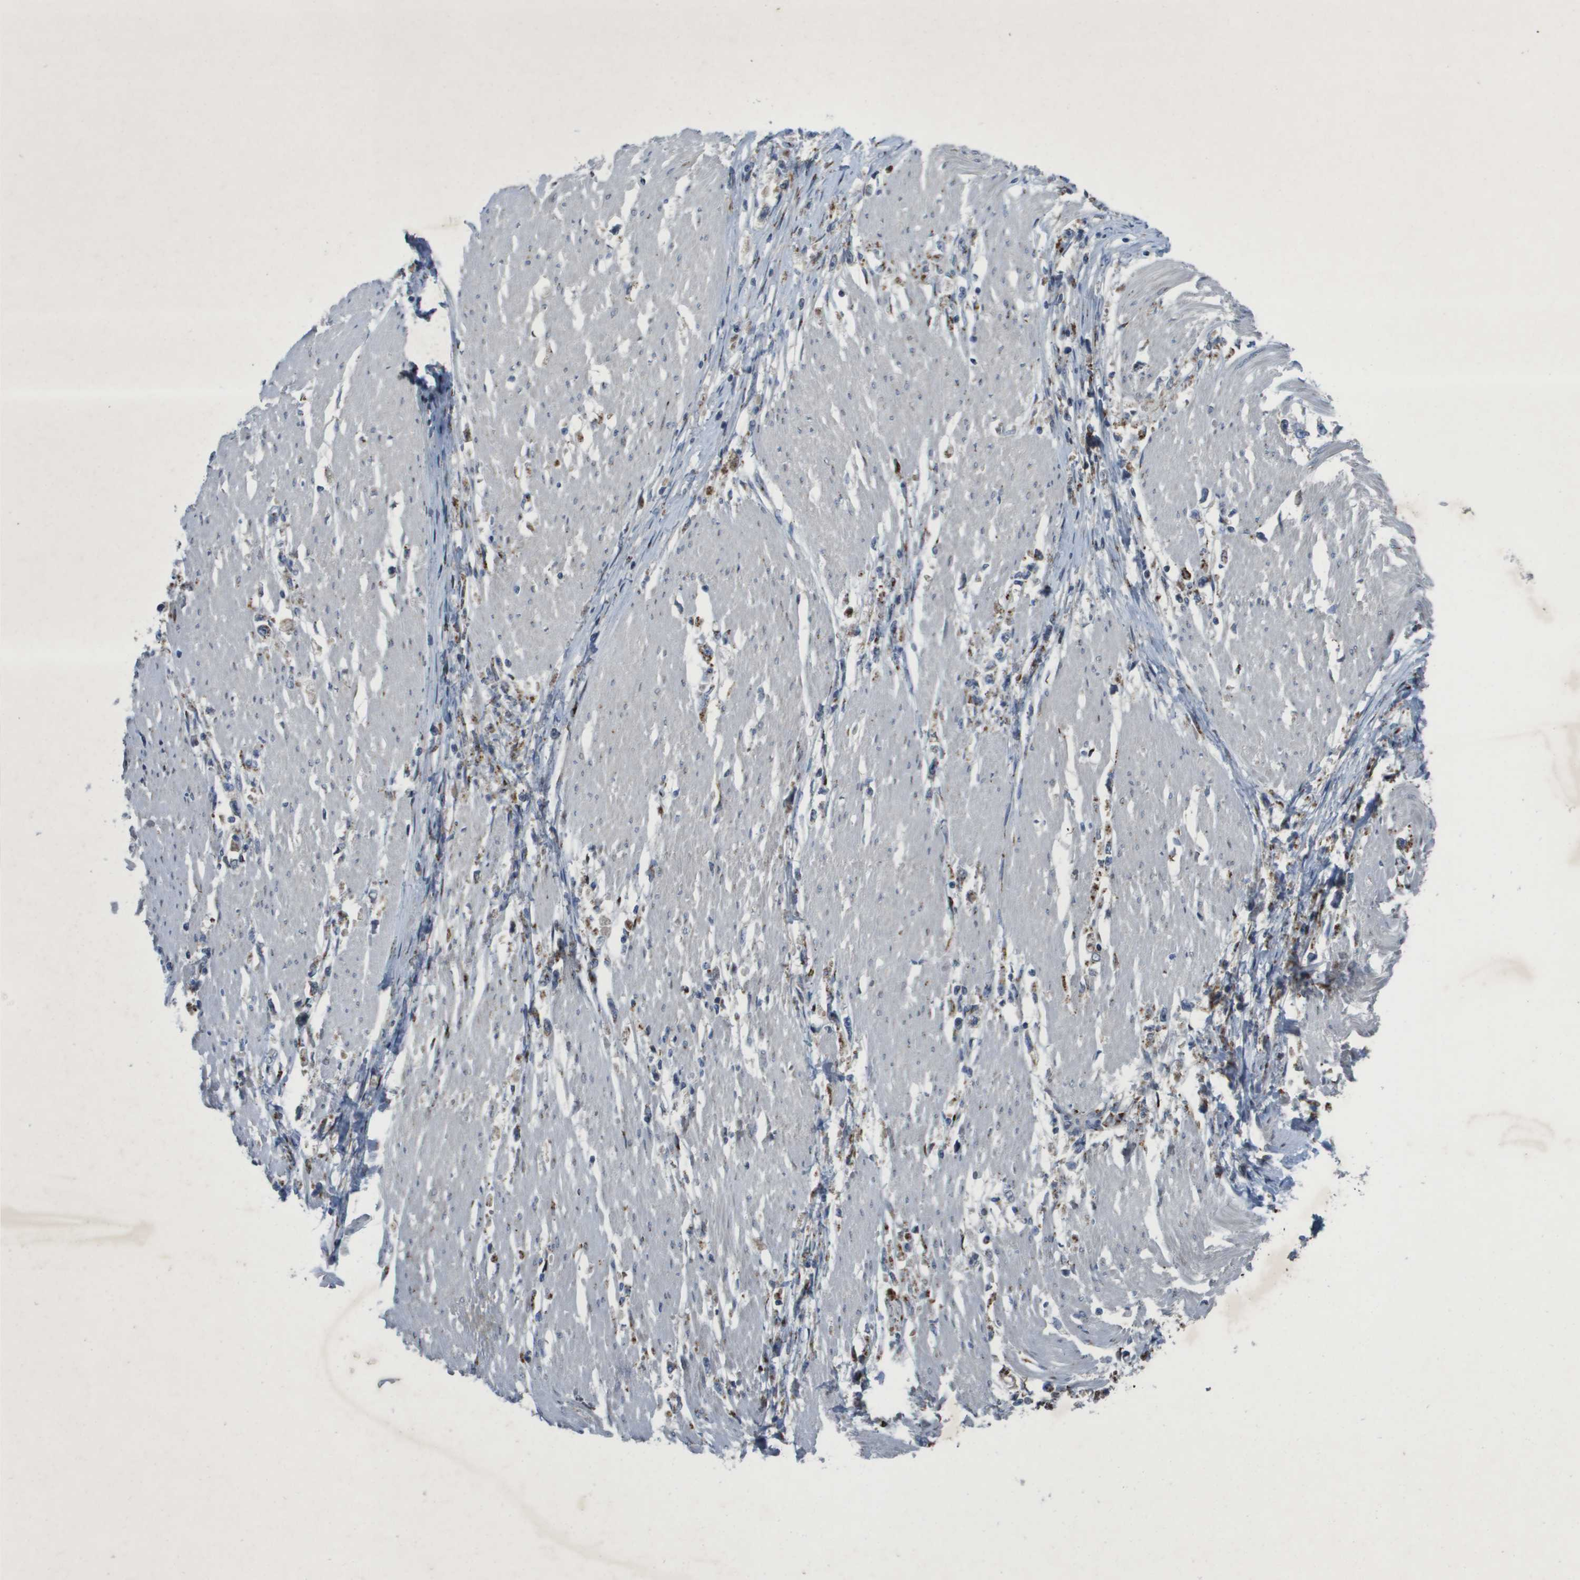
{"staining": {"intensity": "moderate", "quantity": "25%-75%", "location": "cytoplasmic/membranous"}, "tissue": "stomach cancer", "cell_type": "Tumor cells", "image_type": "cancer", "snomed": [{"axis": "morphology", "description": "Adenocarcinoma, NOS"}, {"axis": "topography", "description": "Stomach"}], "caption": "Protein analysis of stomach cancer (adenocarcinoma) tissue shows moderate cytoplasmic/membranous expression in approximately 25%-75% of tumor cells.", "gene": "QSOX2", "patient": {"sex": "female", "age": 59}}